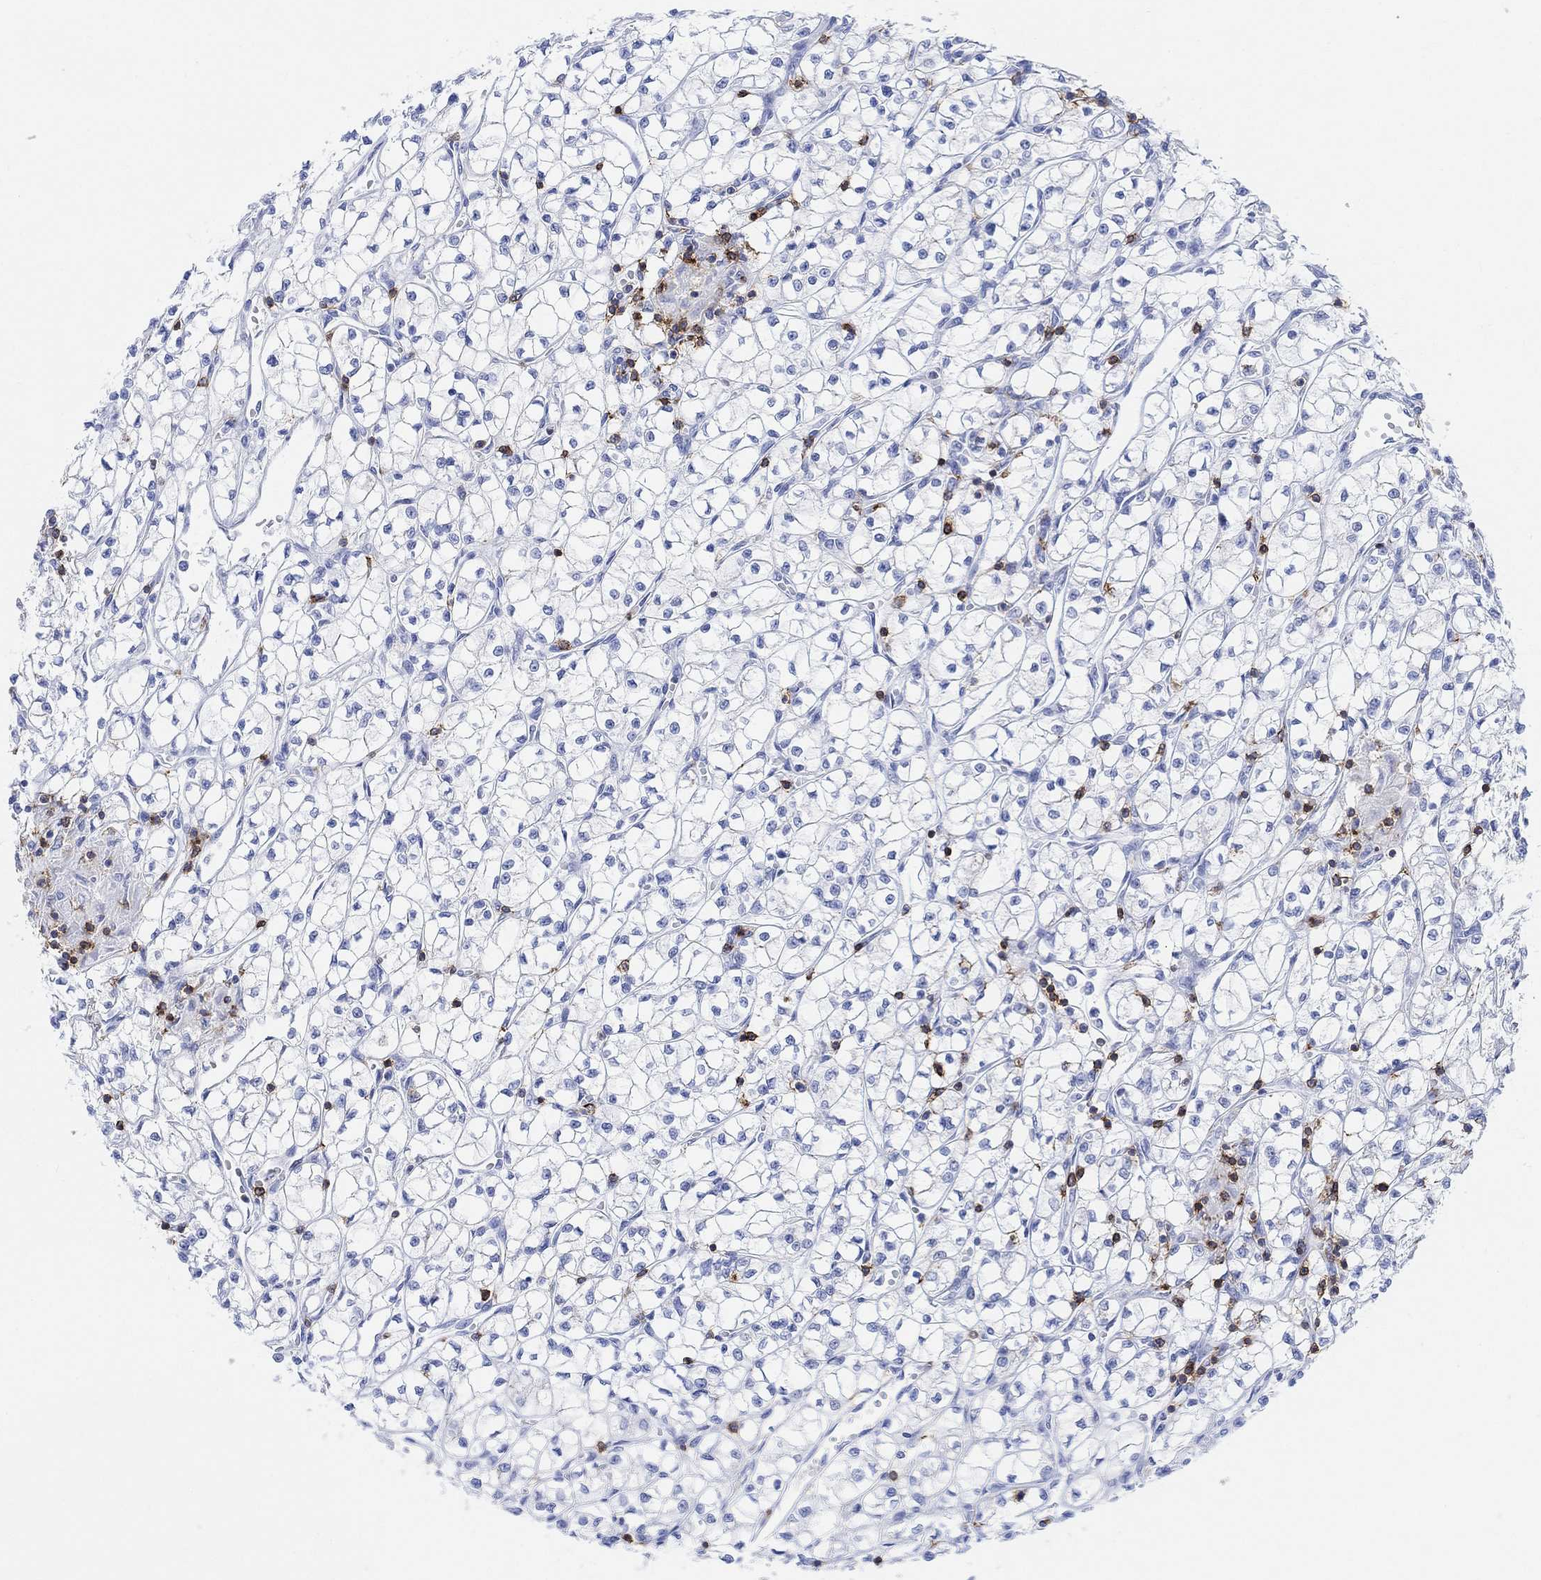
{"staining": {"intensity": "negative", "quantity": "none", "location": "none"}, "tissue": "renal cancer", "cell_type": "Tumor cells", "image_type": "cancer", "snomed": [{"axis": "morphology", "description": "Adenocarcinoma, NOS"}, {"axis": "topography", "description": "Kidney"}], "caption": "The photomicrograph demonstrates no staining of tumor cells in renal adenocarcinoma. (IHC, brightfield microscopy, high magnification).", "gene": "GPR65", "patient": {"sex": "female", "age": 64}}